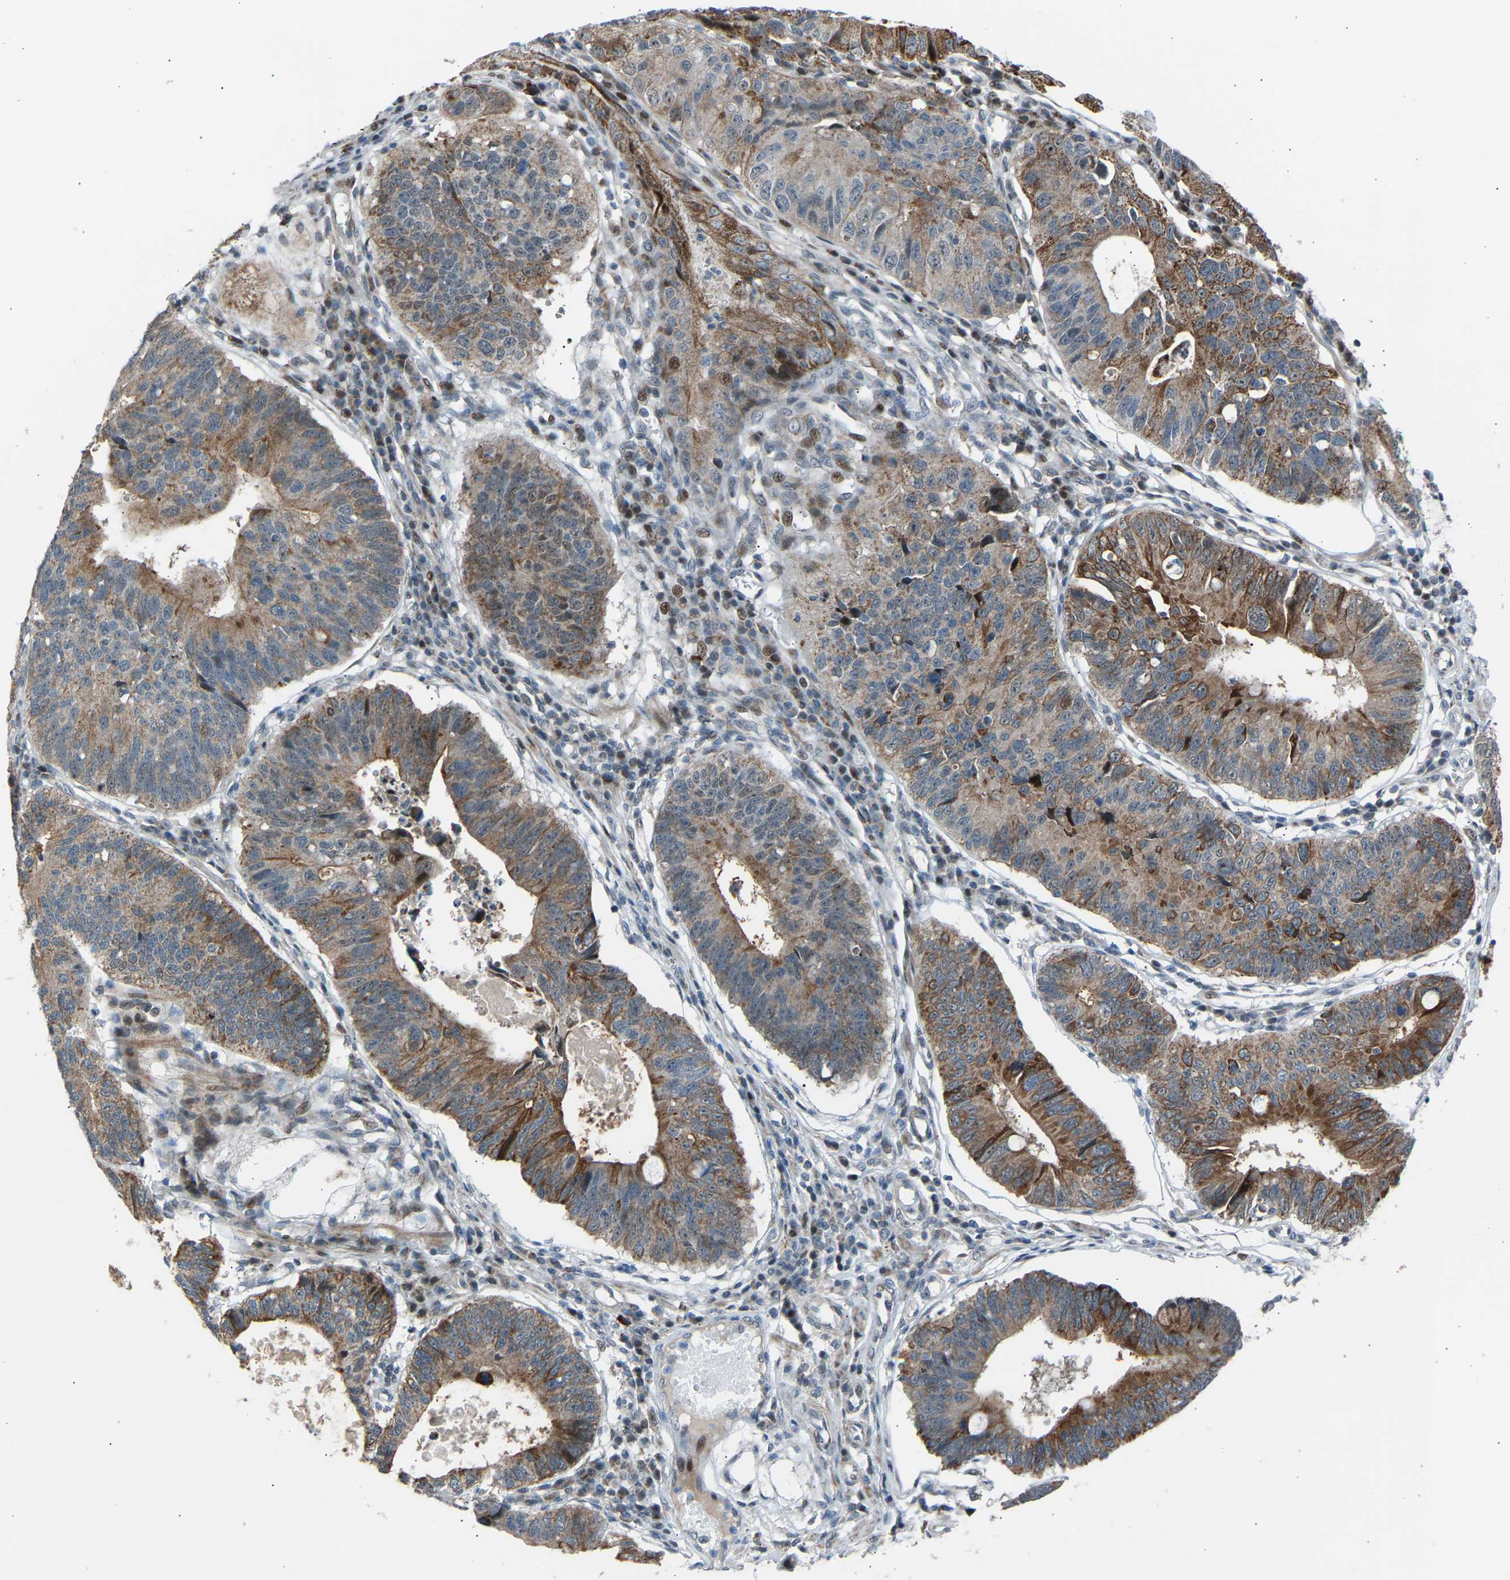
{"staining": {"intensity": "moderate", "quantity": ">75%", "location": "cytoplasmic/membranous"}, "tissue": "stomach cancer", "cell_type": "Tumor cells", "image_type": "cancer", "snomed": [{"axis": "morphology", "description": "Adenocarcinoma, NOS"}, {"axis": "topography", "description": "Stomach"}], "caption": "Protein expression analysis of stomach adenocarcinoma displays moderate cytoplasmic/membranous positivity in approximately >75% of tumor cells.", "gene": "VPS41", "patient": {"sex": "male", "age": 59}}